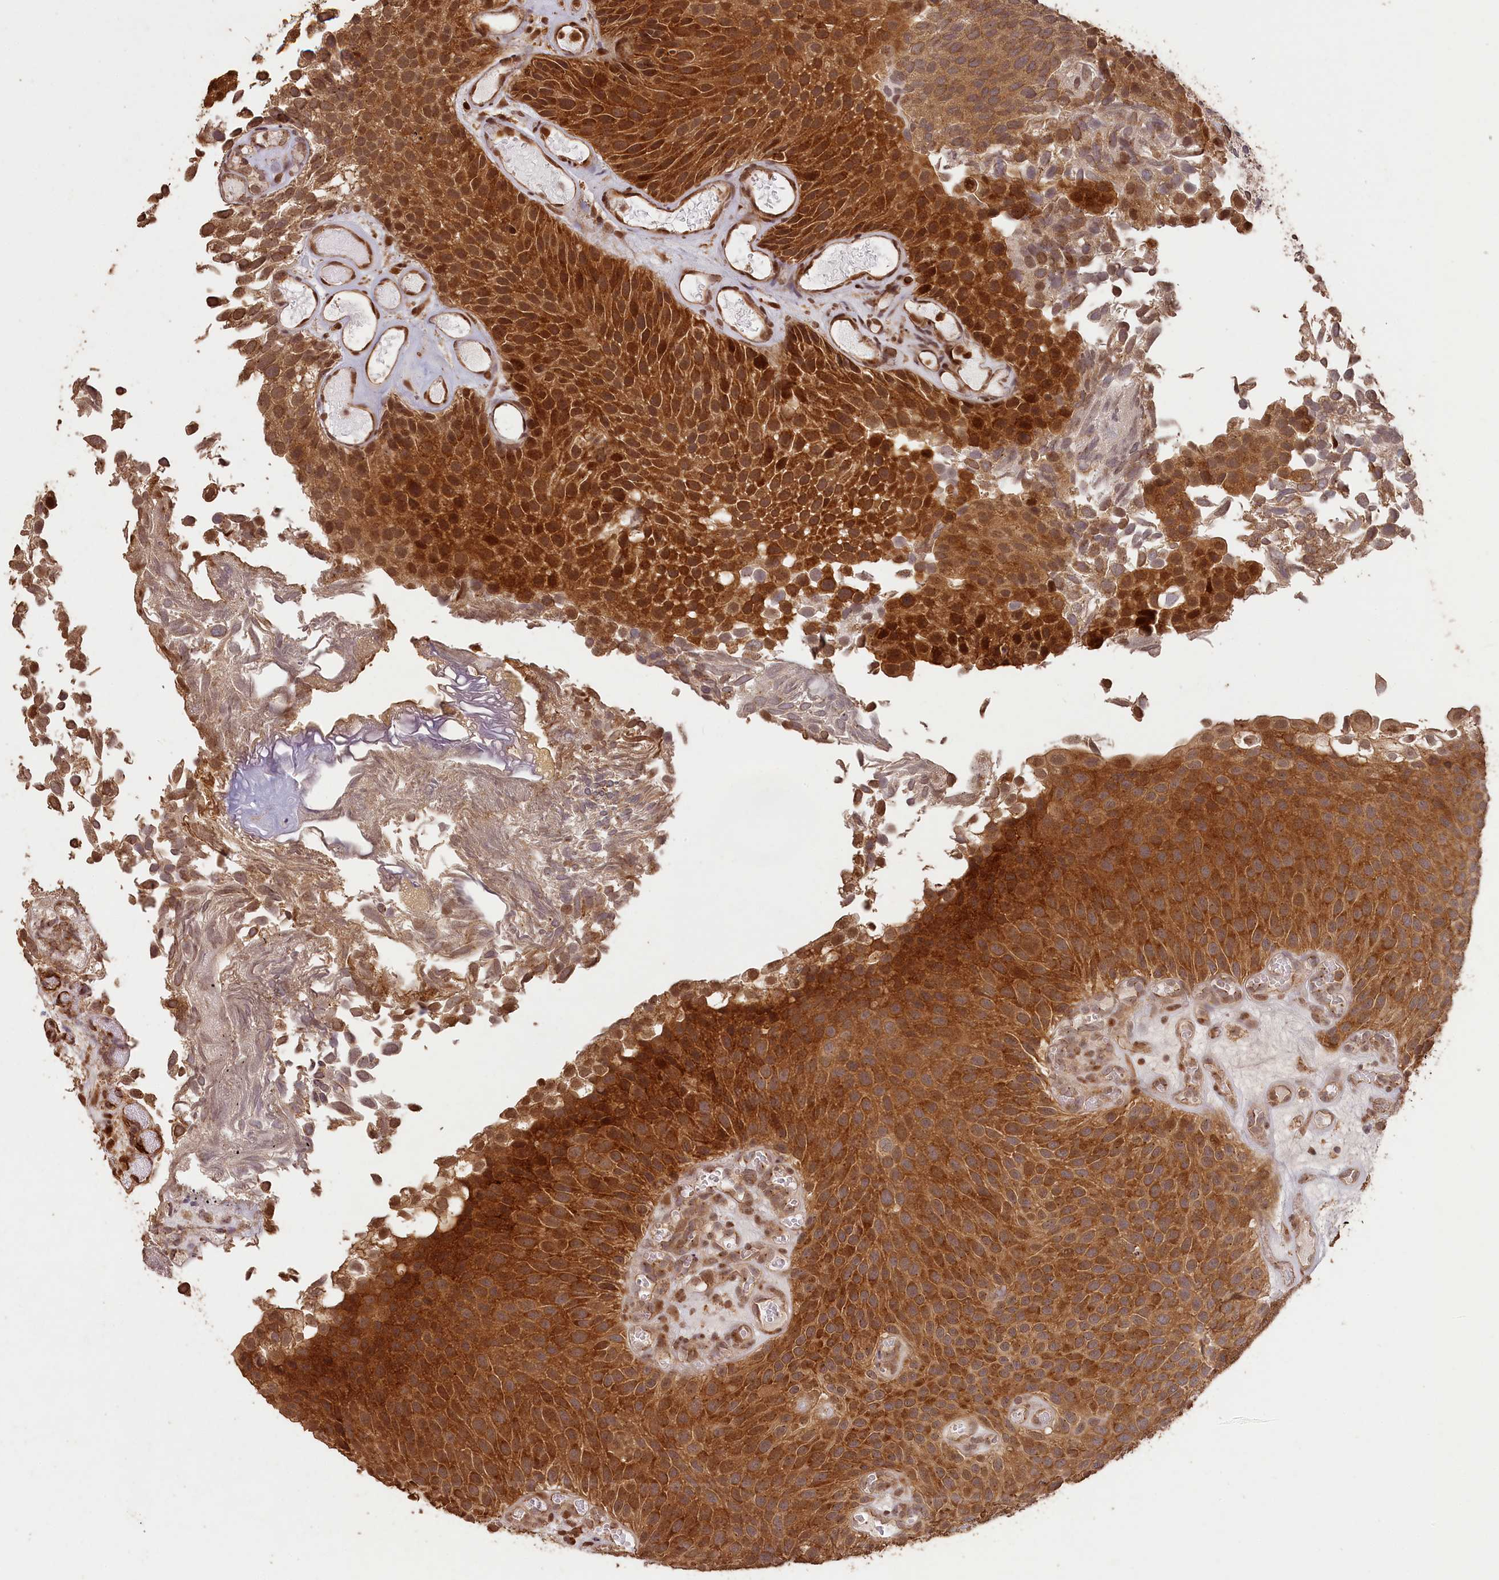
{"staining": {"intensity": "strong", "quantity": ">75%", "location": "cytoplasmic/membranous"}, "tissue": "urothelial cancer", "cell_type": "Tumor cells", "image_type": "cancer", "snomed": [{"axis": "morphology", "description": "Urothelial carcinoma, Low grade"}, {"axis": "topography", "description": "Urinary bladder"}], "caption": "High-magnification brightfield microscopy of urothelial cancer stained with DAB (brown) and counterstained with hematoxylin (blue). tumor cells exhibit strong cytoplasmic/membranous staining is seen in about>75% of cells.", "gene": "MADD", "patient": {"sex": "male", "age": 89}}